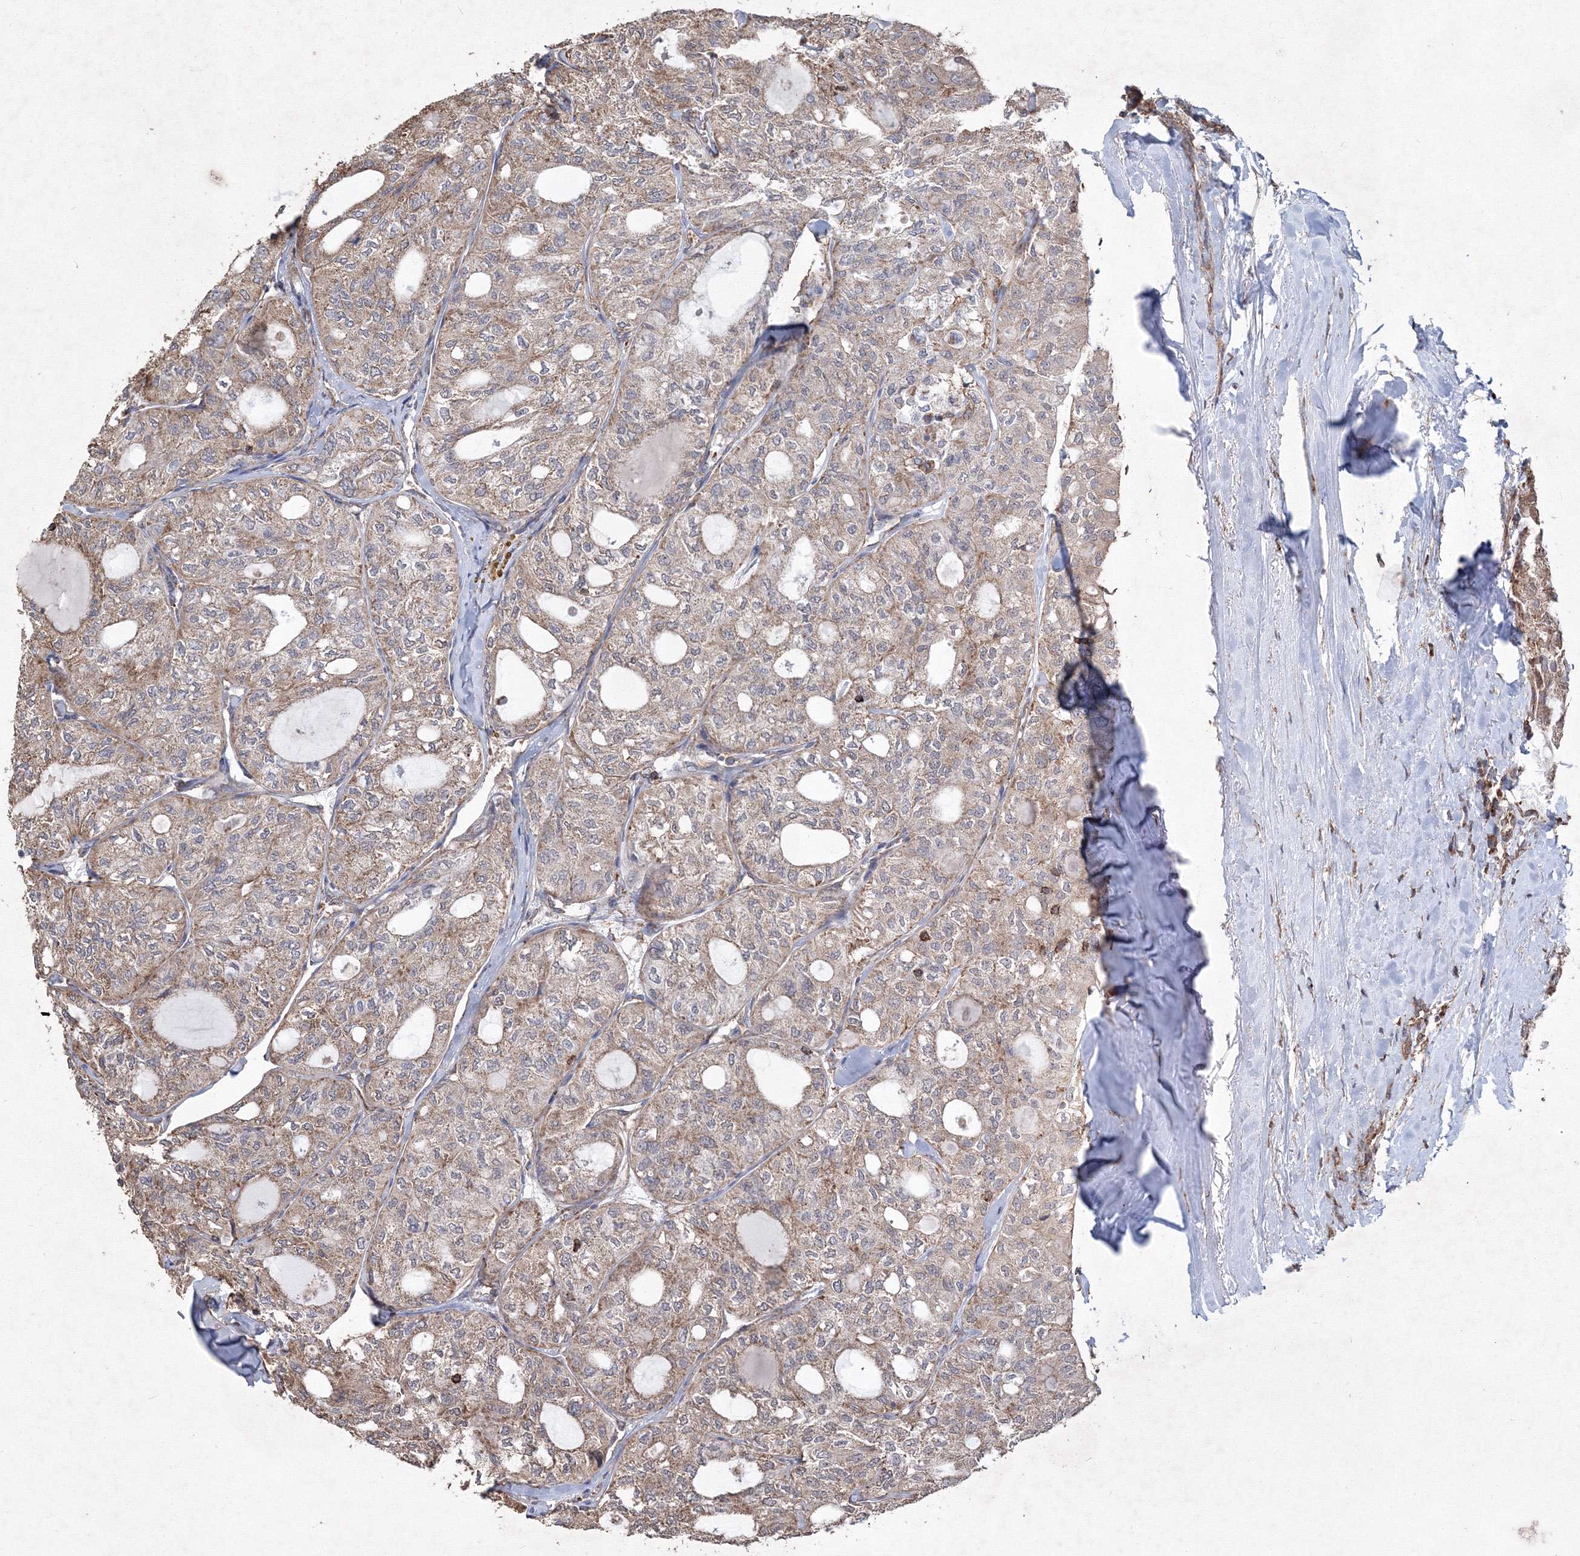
{"staining": {"intensity": "weak", "quantity": "25%-75%", "location": "cytoplasmic/membranous"}, "tissue": "thyroid cancer", "cell_type": "Tumor cells", "image_type": "cancer", "snomed": [{"axis": "morphology", "description": "Follicular adenoma carcinoma, NOS"}, {"axis": "topography", "description": "Thyroid gland"}], "caption": "Weak cytoplasmic/membranous staining is appreciated in approximately 25%-75% of tumor cells in thyroid follicular adenoma carcinoma.", "gene": "TMEM139", "patient": {"sex": "male", "age": 75}}